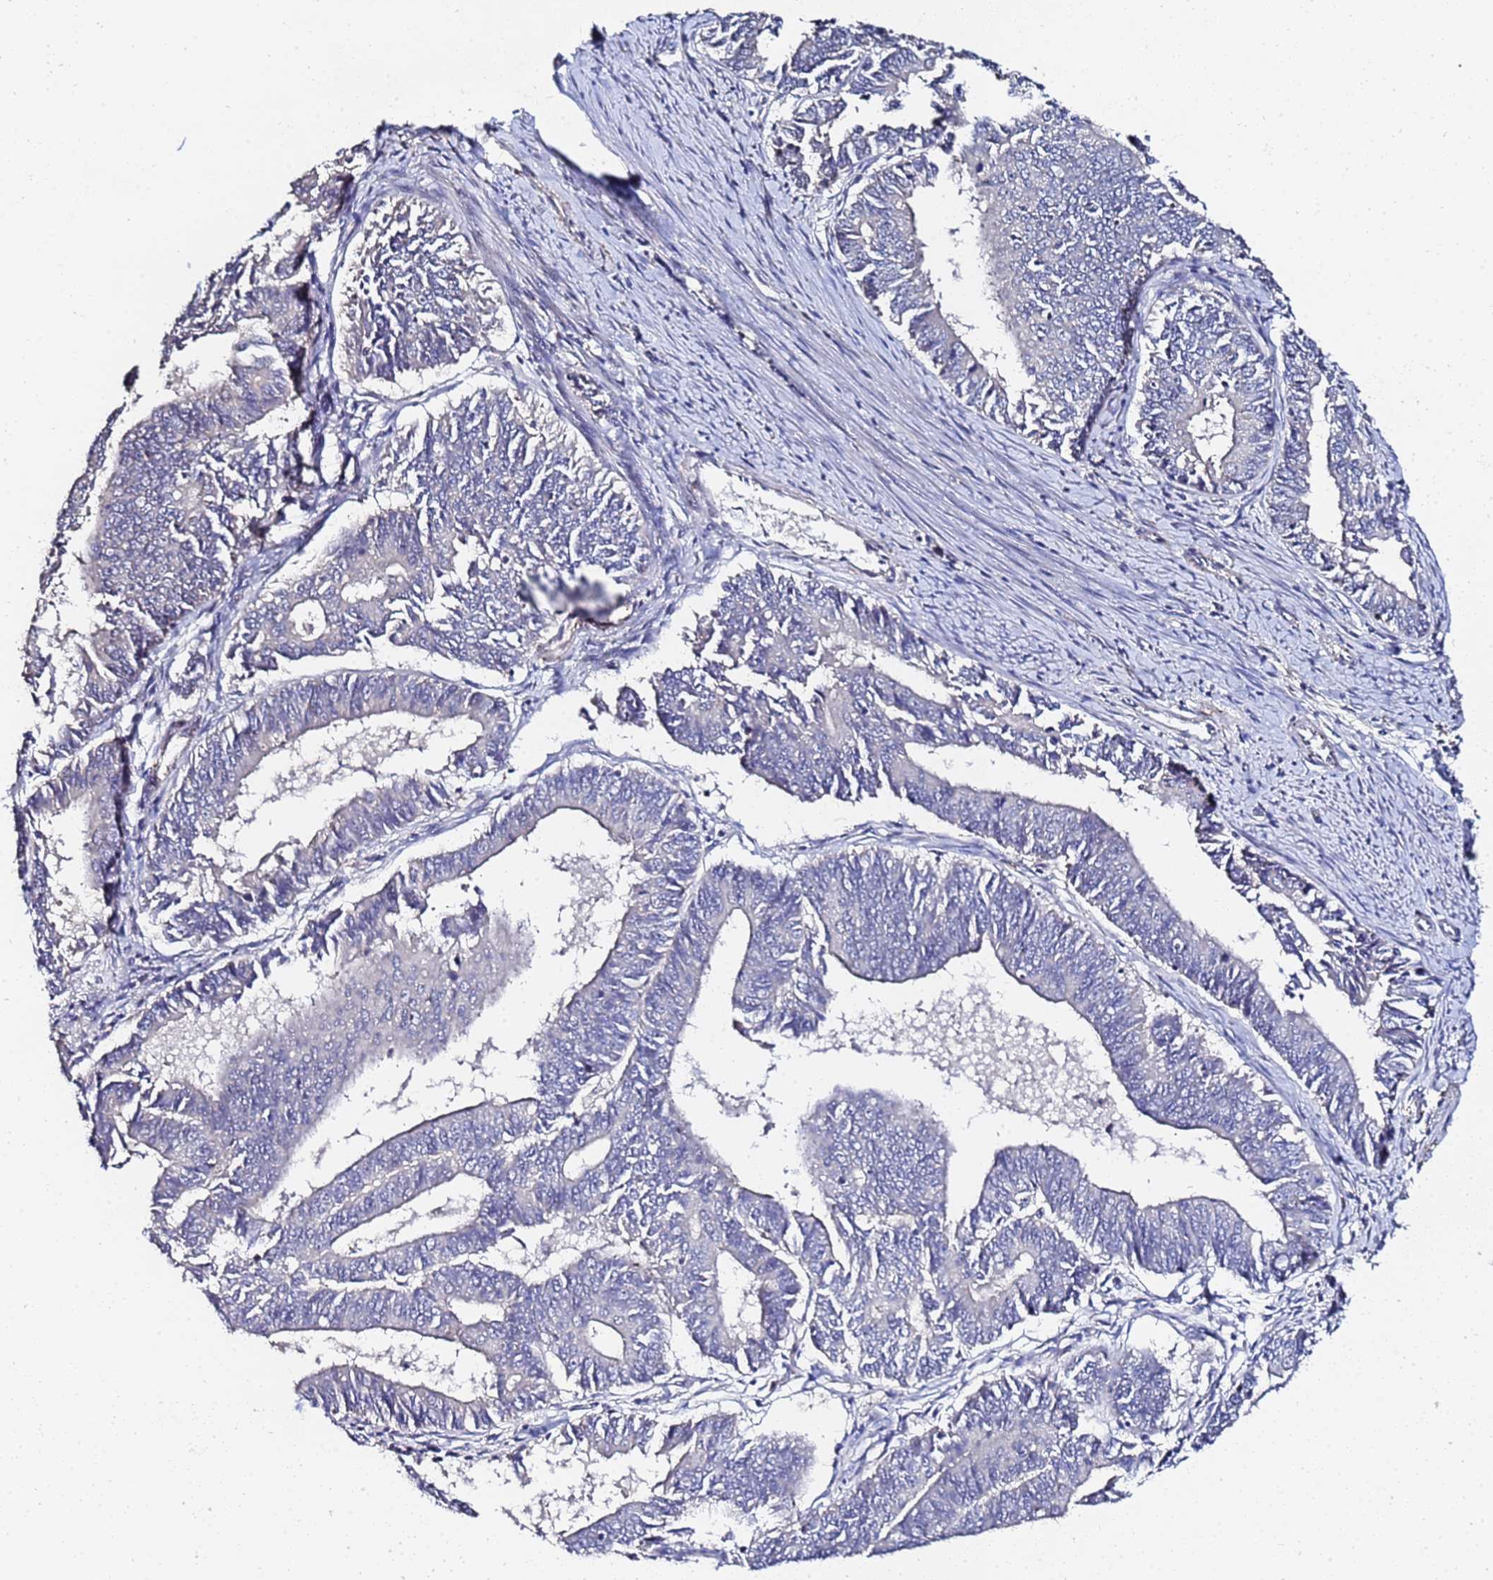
{"staining": {"intensity": "negative", "quantity": "none", "location": "none"}, "tissue": "endometrial cancer", "cell_type": "Tumor cells", "image_type": "cancer", "snomed": [{"axis": "morphology", "description": "Adenocarcinoma, NOS"}, {"axis": "topography", "description": "Endometrium"}], "caption": "This is a image of immunohistochemistry staining of endometrial cancer (adenocarcinoma), which shows no expression in tumor cells. The staining was performed using DAB to visualize the protein expression in brown, while the nuclei were stained in blue with hematoxylin (Magnification: 20x).", "gene": "TCP10L", "patient": {"sex": "female", "age": 73}}